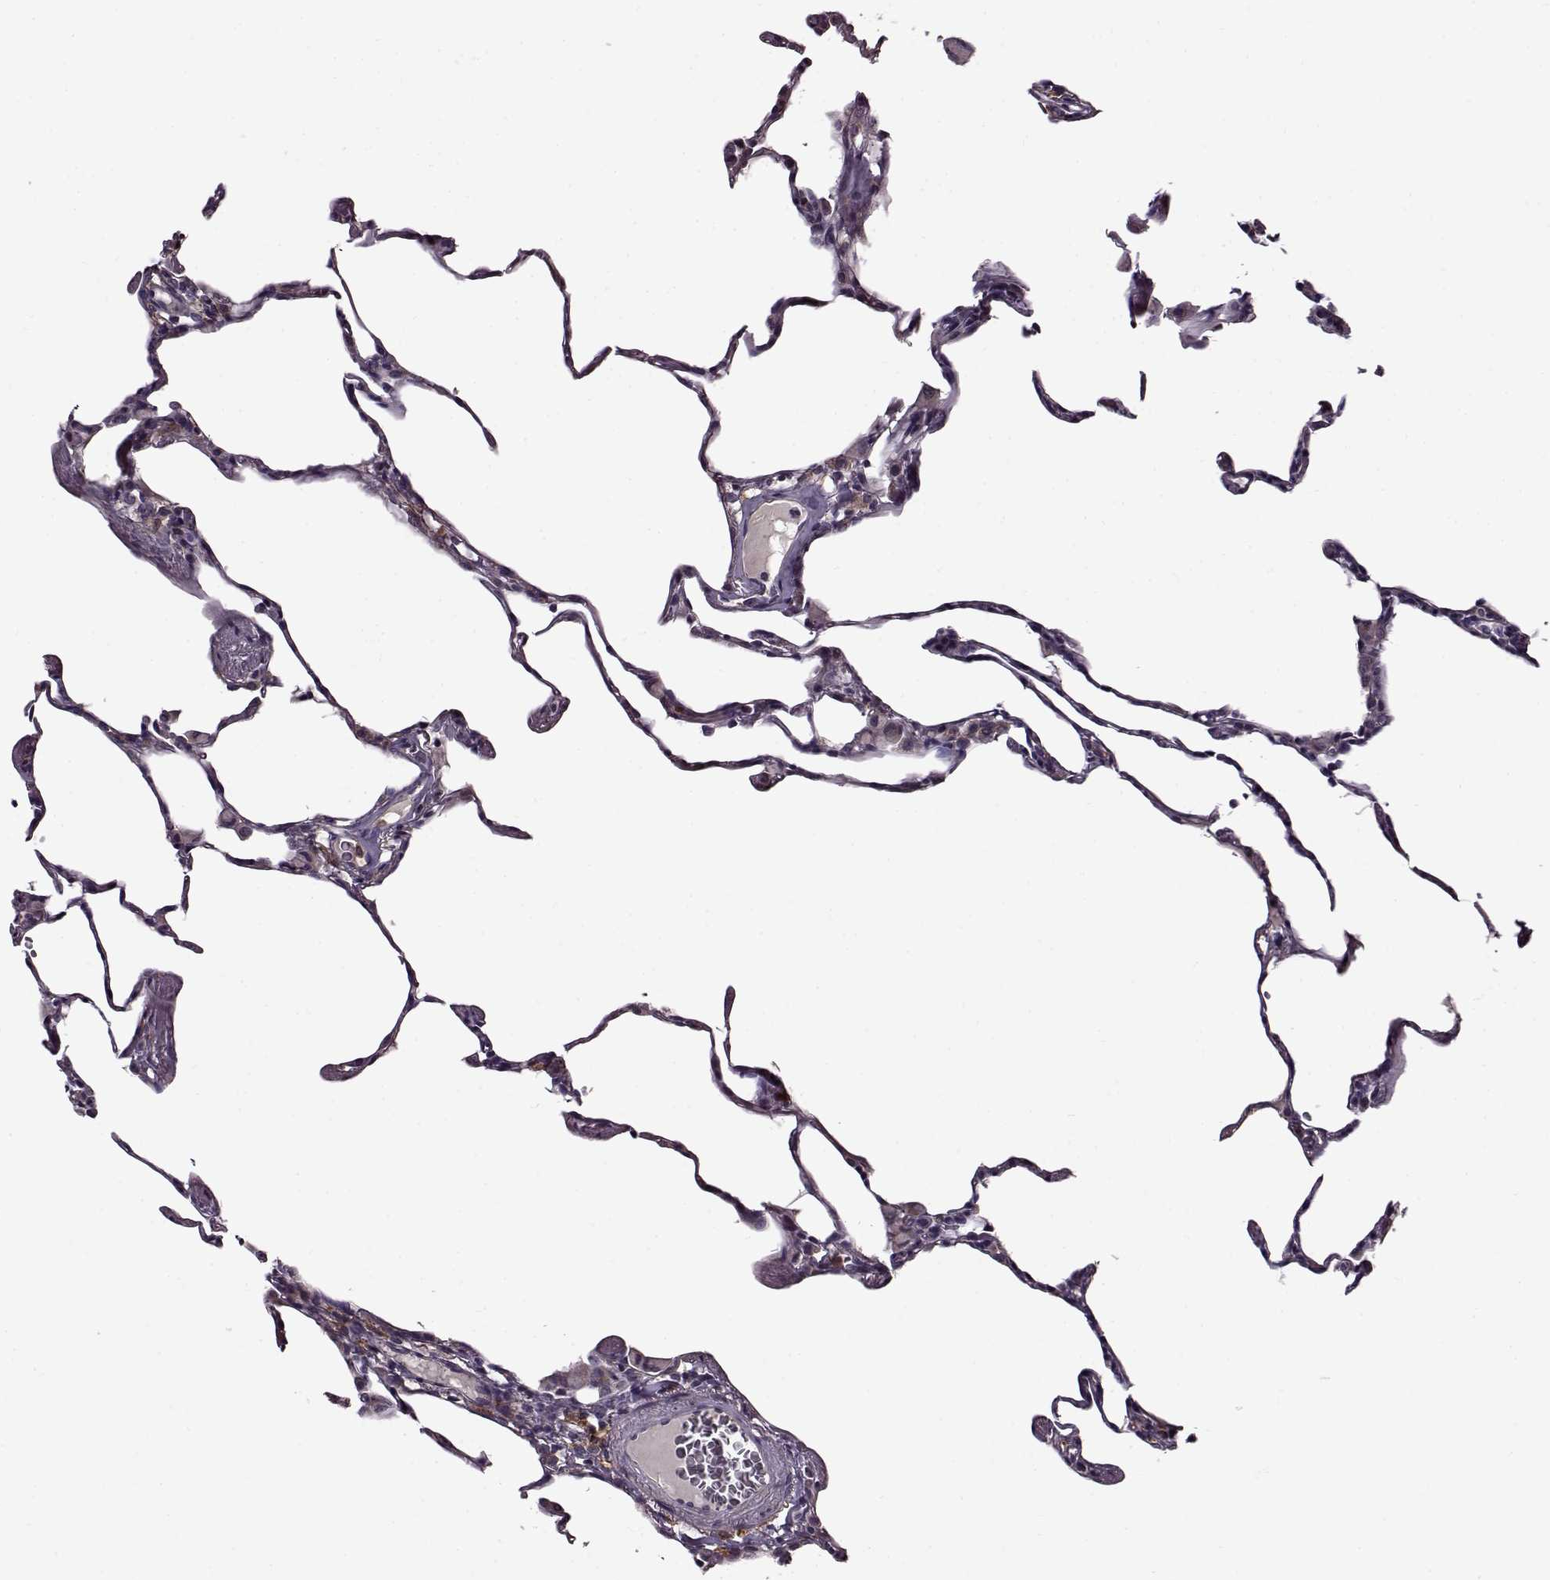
{"staining": {"intensity": "negative", "quantity": "none", "location": "none"}, "tissue": "lung", "cell_type": "Alveolar cells", "image_type": "normal", "snomed": [{"axis": "morphology", "description": "Normal tissue, NOS"}, {"axis": "topography", "description": "Lung"}], "caption": "This is an immunohistochemistry (IHC) photomicrograph of normal human lung. There is no expression in alveolar cells.", "gene": "MTSS1", "patient": {"sex": "female", "age": 57}}